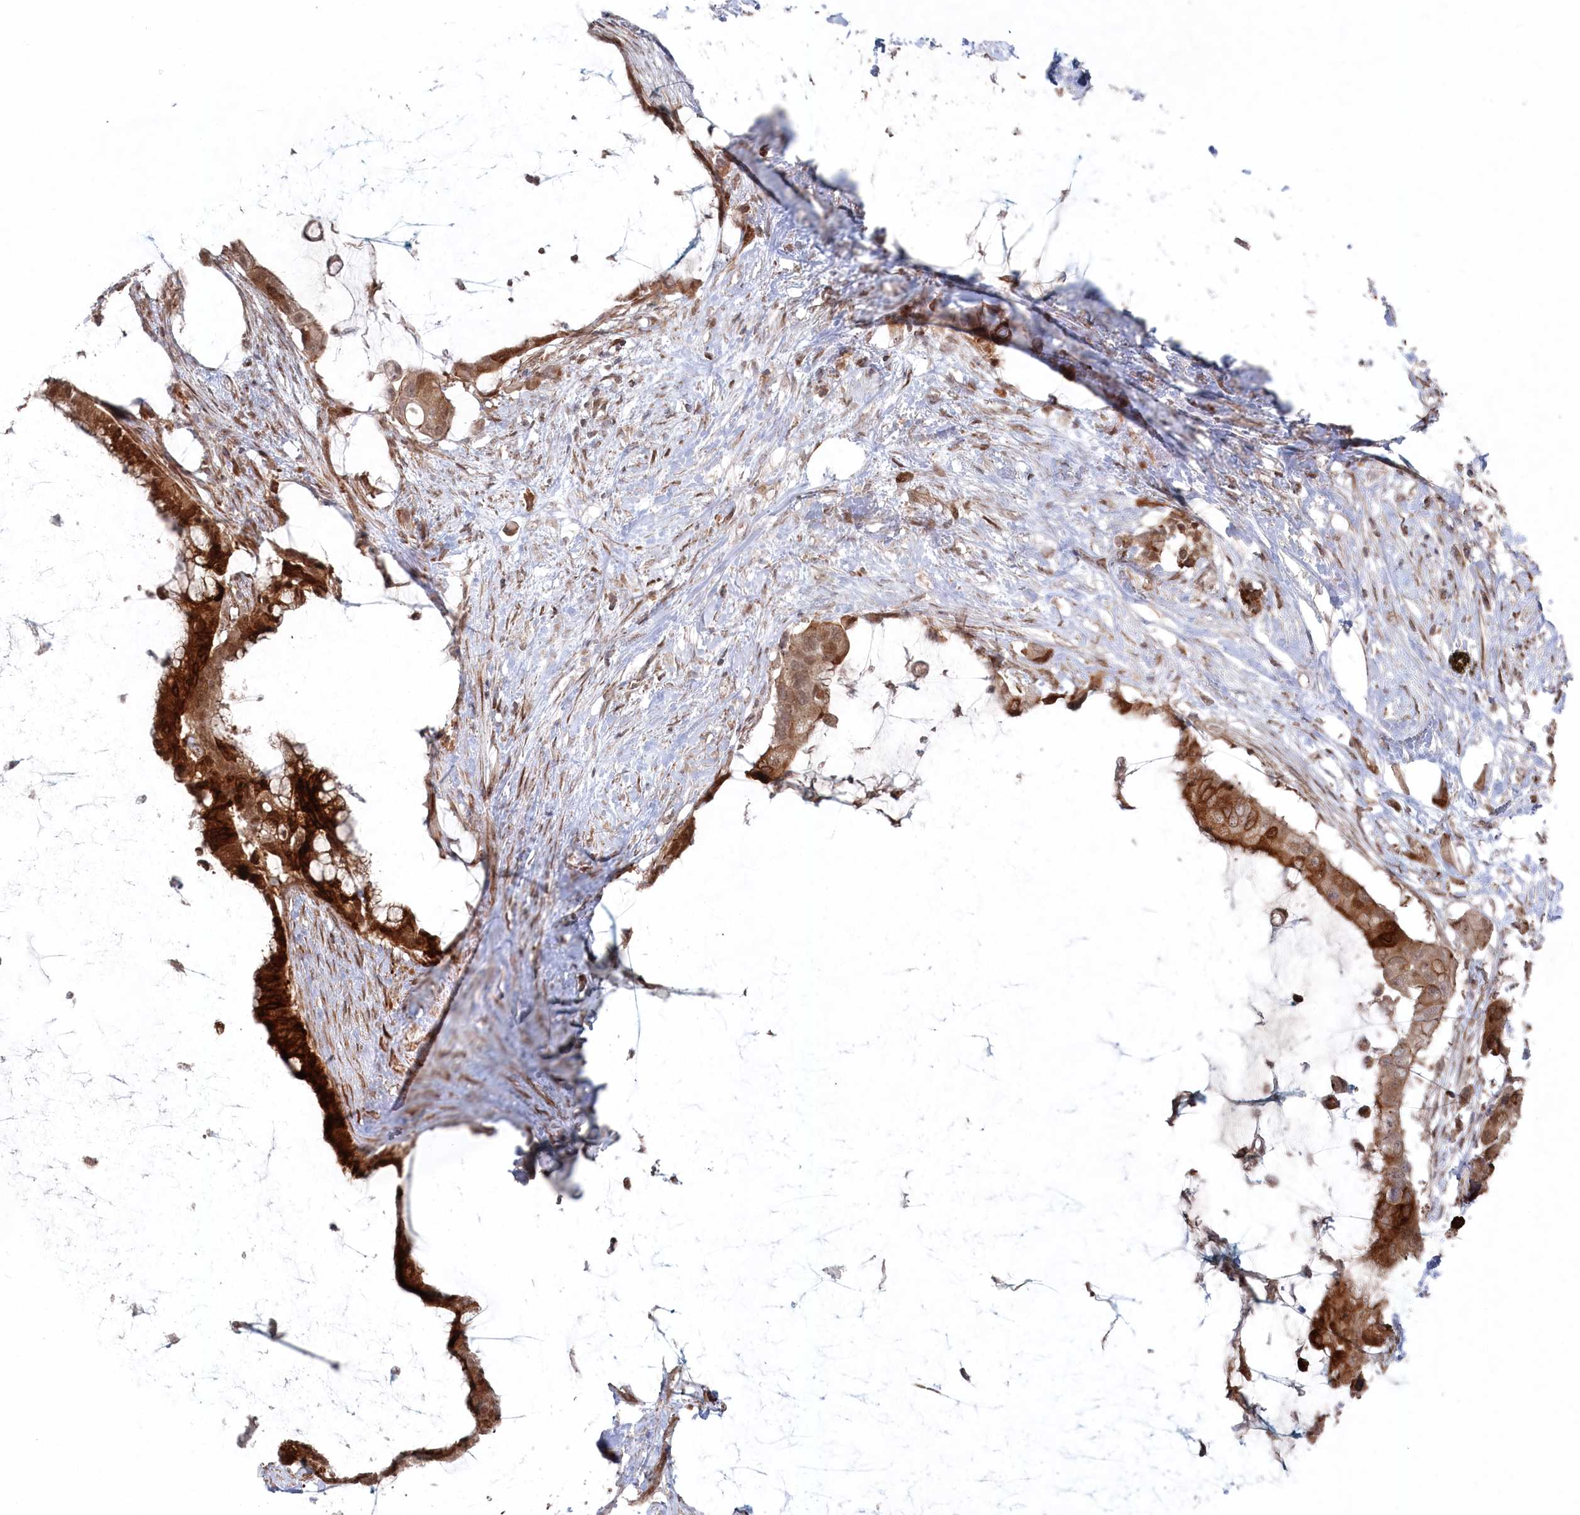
{"staining": {"intensity": "strong", "quantity": ">75%", "location": "cytoplasmic/membranous,nuclear"}, "tissue": "pancreatic cancer", "cell_type": "Tumor cells", "image_type": "cancer", "snomed": [{"axis": "morphology", "description": "Adenocarcinoma, NOS"}, {"axis": "topography", "description": "Pancreas"}], "caption": "IHC (DAB (3,3'-diaminobenzidine)) staining of human adenocarcinoma (pancreatic) exhibits strong cytoplasmic/membranous and nuclear protein expression in approximately >75% of tumor cells. Immunohistochemistry (ihc) stains the protein in brown and the nuclei are stained blue.", "gene": "POLR3A", "patient": {"sex": "male", "age": 41}}